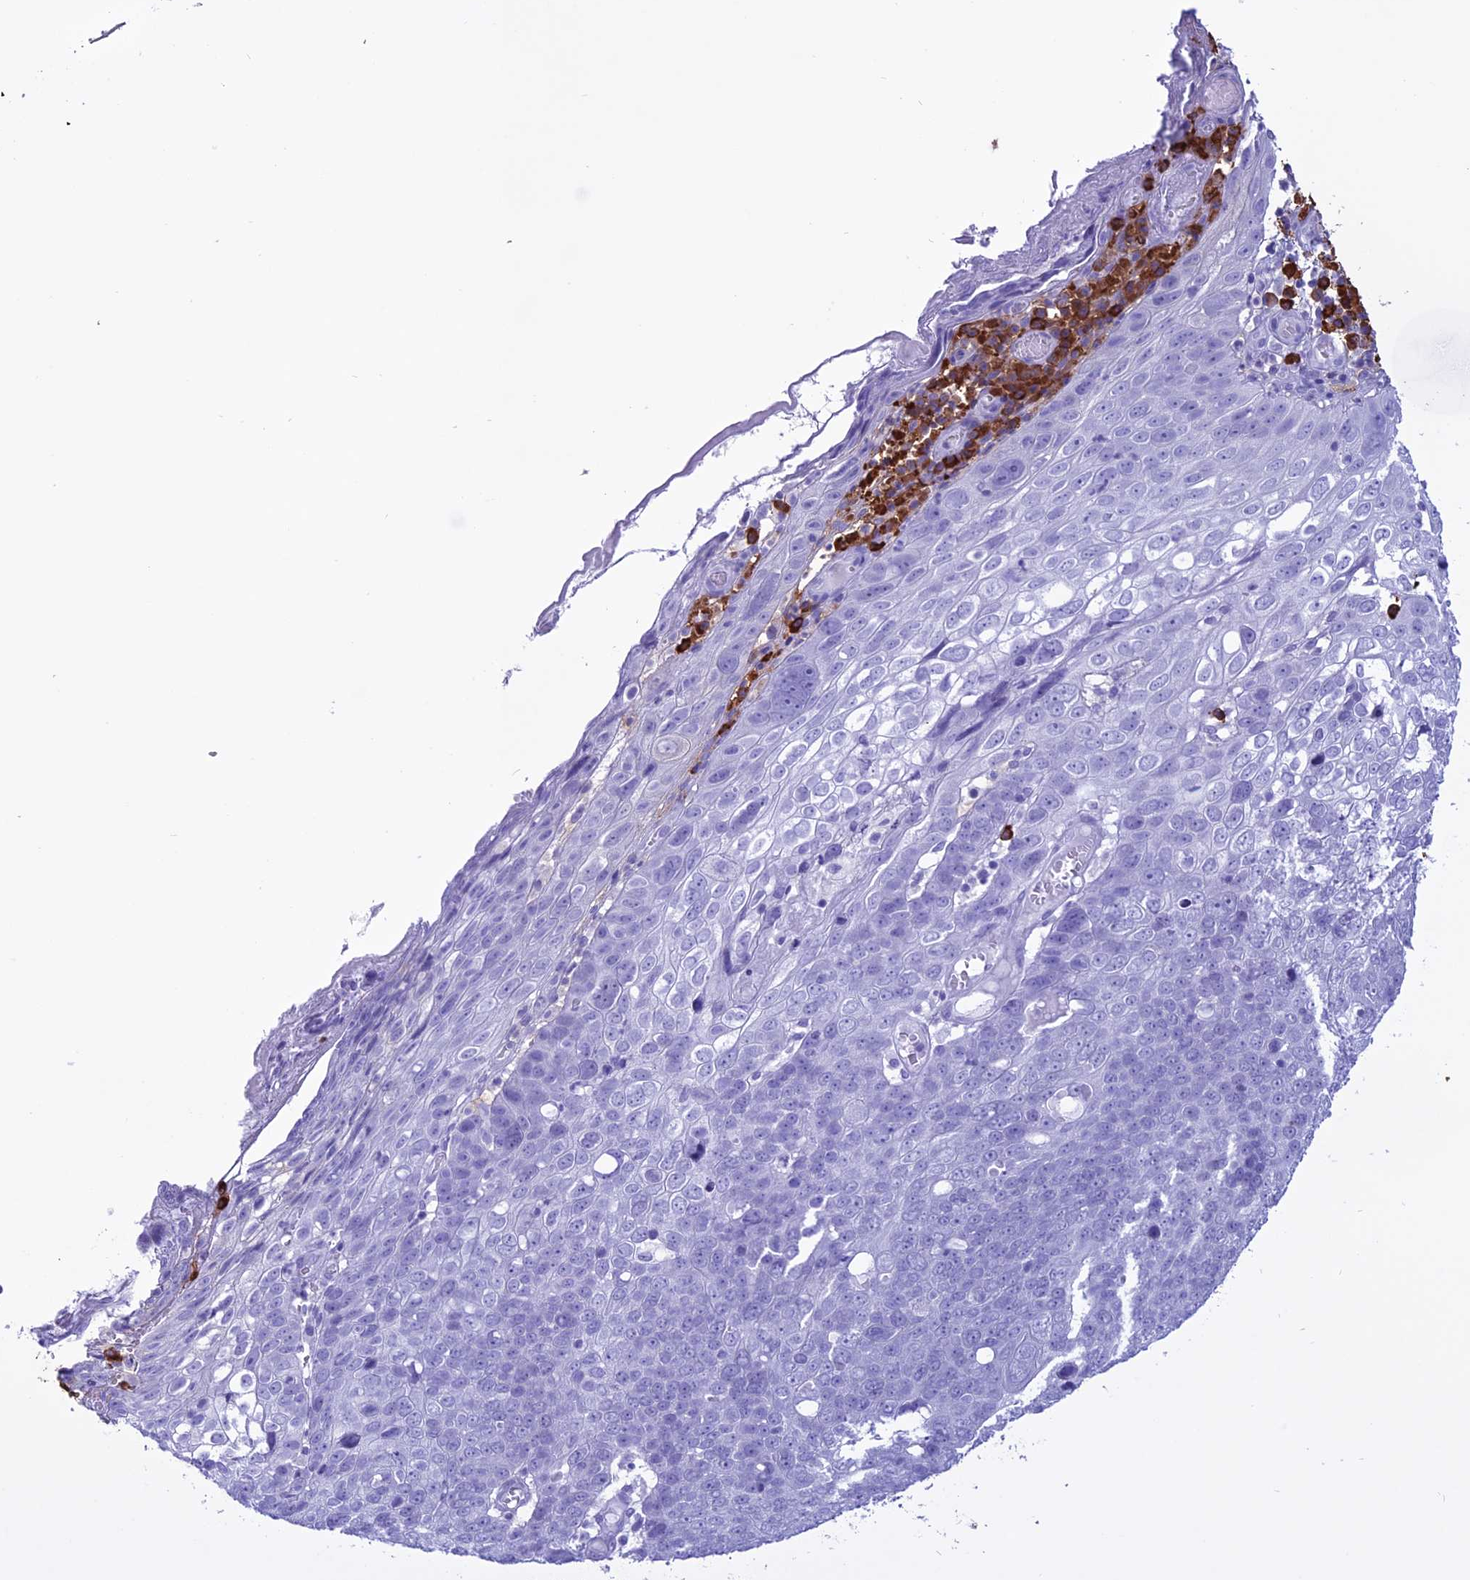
{"staining": {"intensity": "negative", "quantity": "none", "location": "none"}, "tissue": "skin cancer", "cell_type": "Tumor cells", "image_type": "cancer", "snomed": [{"axis": "morphology", "description": "Squamous cell carcinoma, NOS"}, {"axis": "topography", "description": "Skin"}], "caption": "A histopathology image of human skin squamous cell carcinoma is negative for staining in tumor cells.", "gene": "MZB1", "patient": {"sex": "male", "age": 71}}